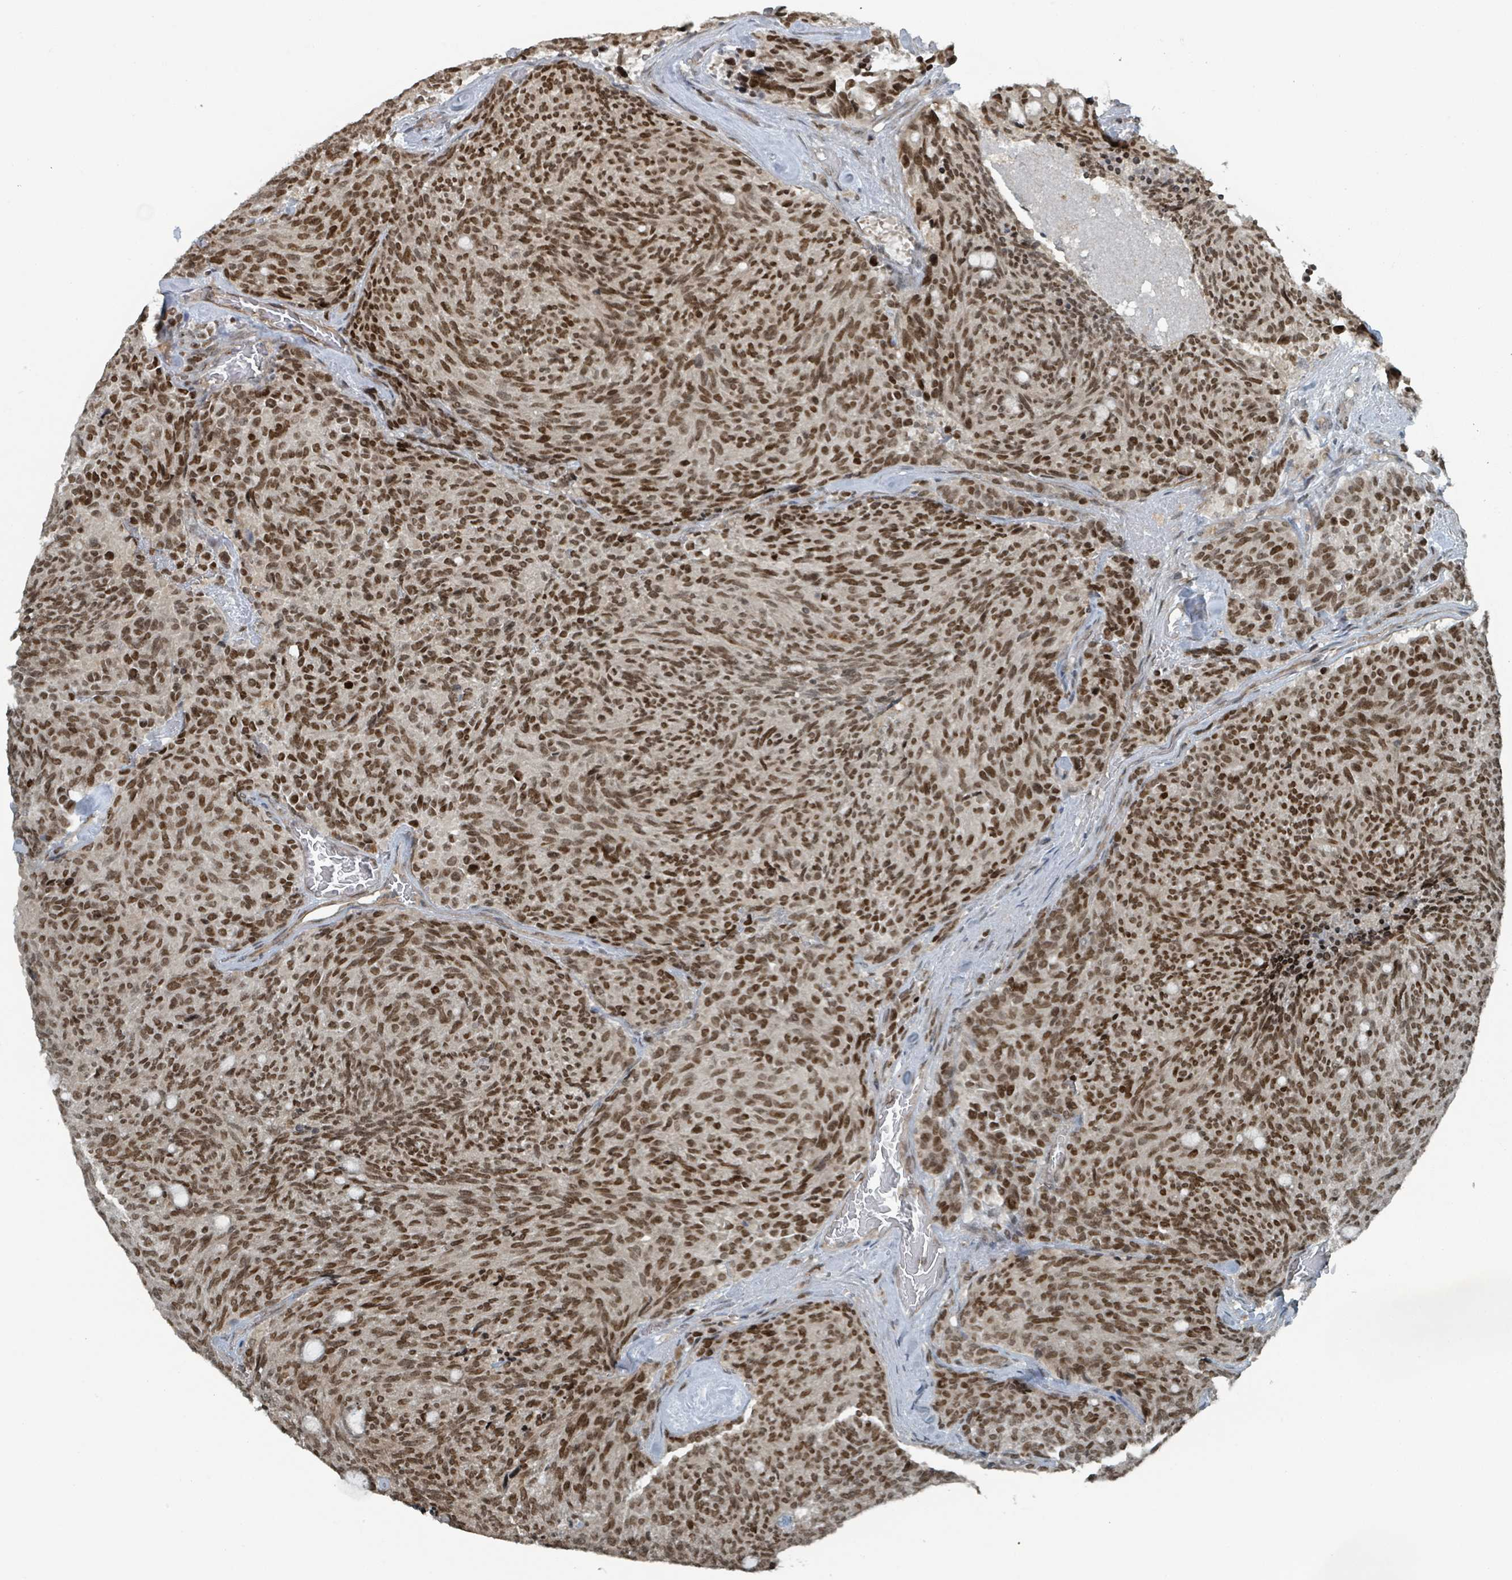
{"staining": {"intensity": "strong", "quantity": ">75%", "location": "nuclear"}, "tissue": "carcinoid", "cell_type": "Tumor cells", "image_type": "cancer", "snomed": [{"axis": "morphology", "description": "Carcinoid, malignant, NOS"}, {"axis": "topography", "description": "Pancreas"}], "caption": "IHC histopathology image of neoplastic tissue: carcinoid stained using IHC demonstrates high levels of strong protein expression localized specifically in the nuclear of tumor cells, appearing as a nuclear brown color.", "gene": "PHIP", "patient": {"sex": "female", "age": 54}}